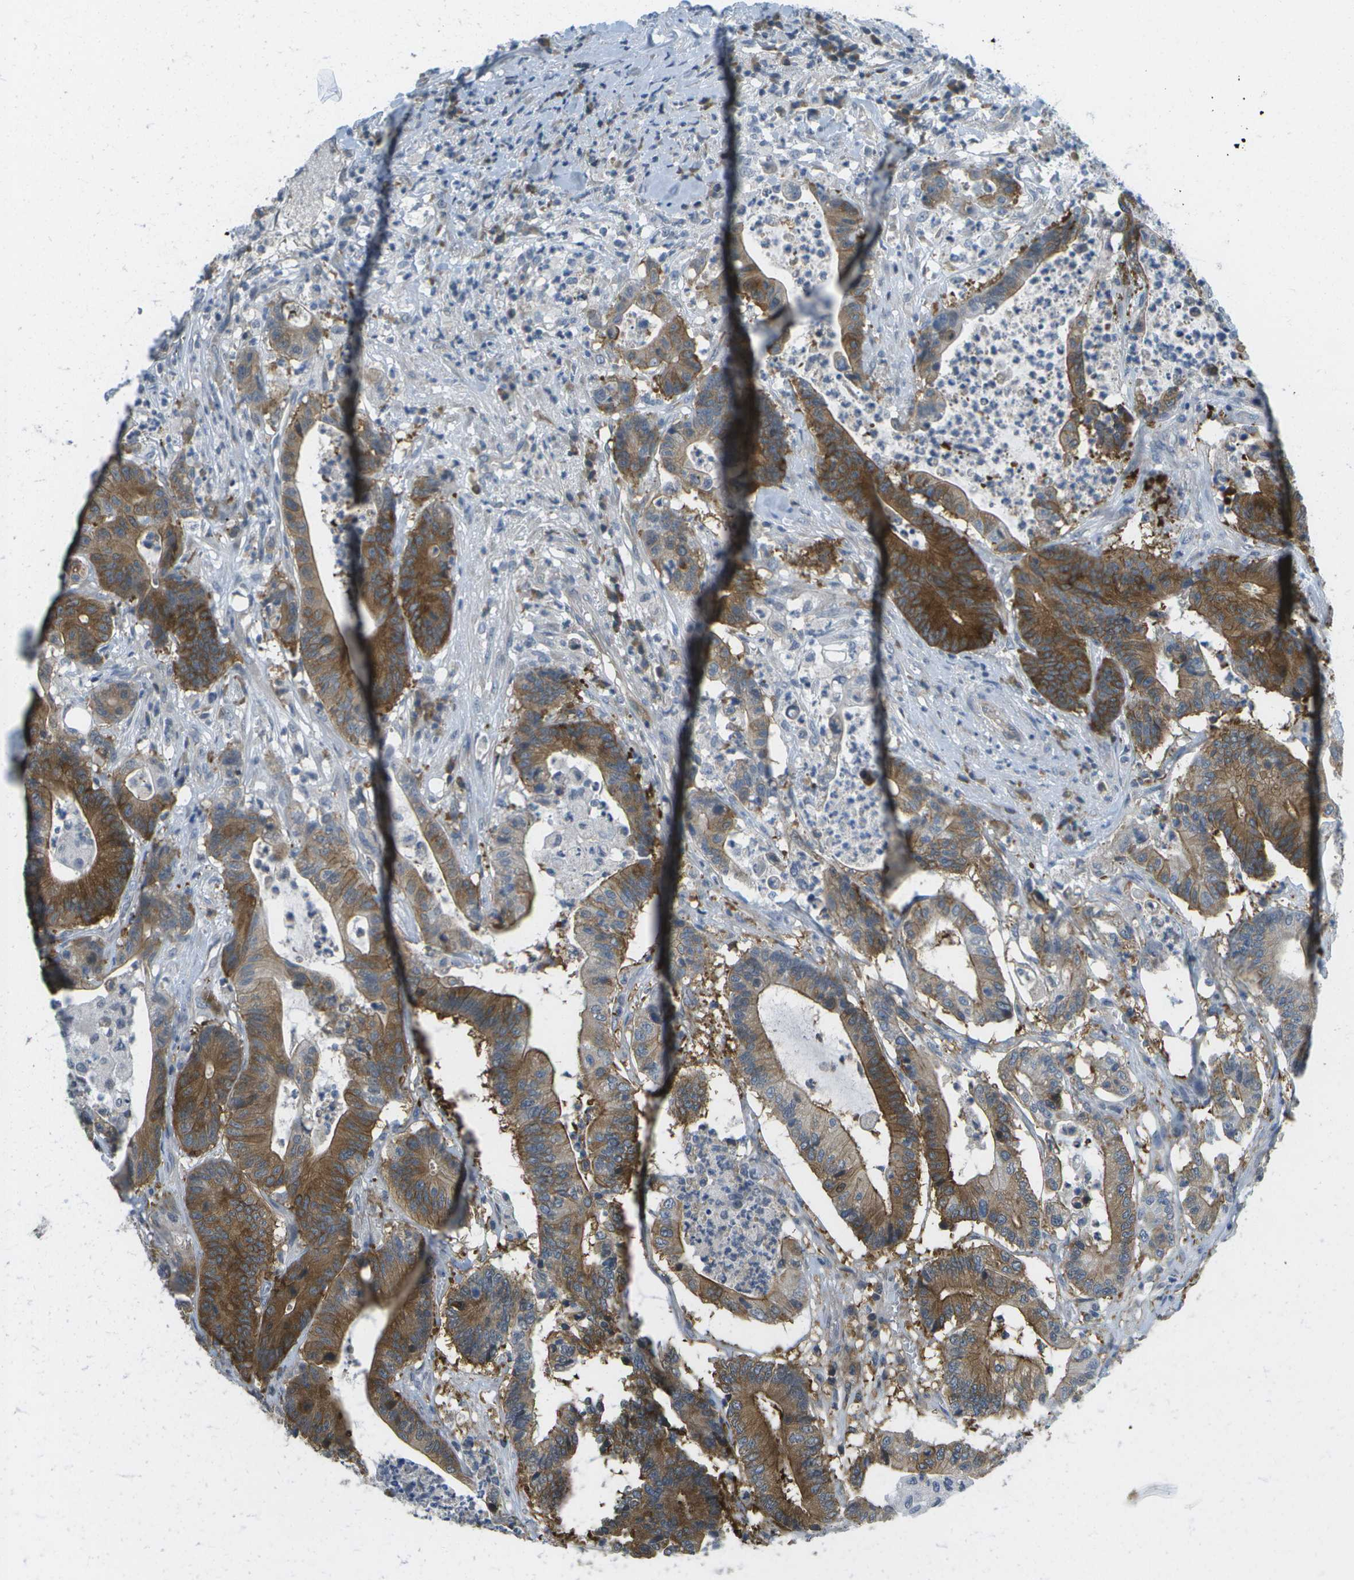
{"staining": {"intensity": "strong", "quantity": ">75%", "location": "cytoplasmic/membranous"}, "tissue": "colorectal cancer", "cell_type": "Tumor cells", "image_type": "cancer", "snomed": [{"axis": "morphology", "description": "Adenocarcinoma, NOS"}, {"axis": "topography", "description": "Colon"}], "caption": "Adenocarcinoma (colorectal) stained for a protein (brown) exhibits strong cytoplasmic/membranous positive staining in approximately >75% of tumor cells.", "gene": "MARCHF8", "patient": {"sex": "female", "age": 84}}